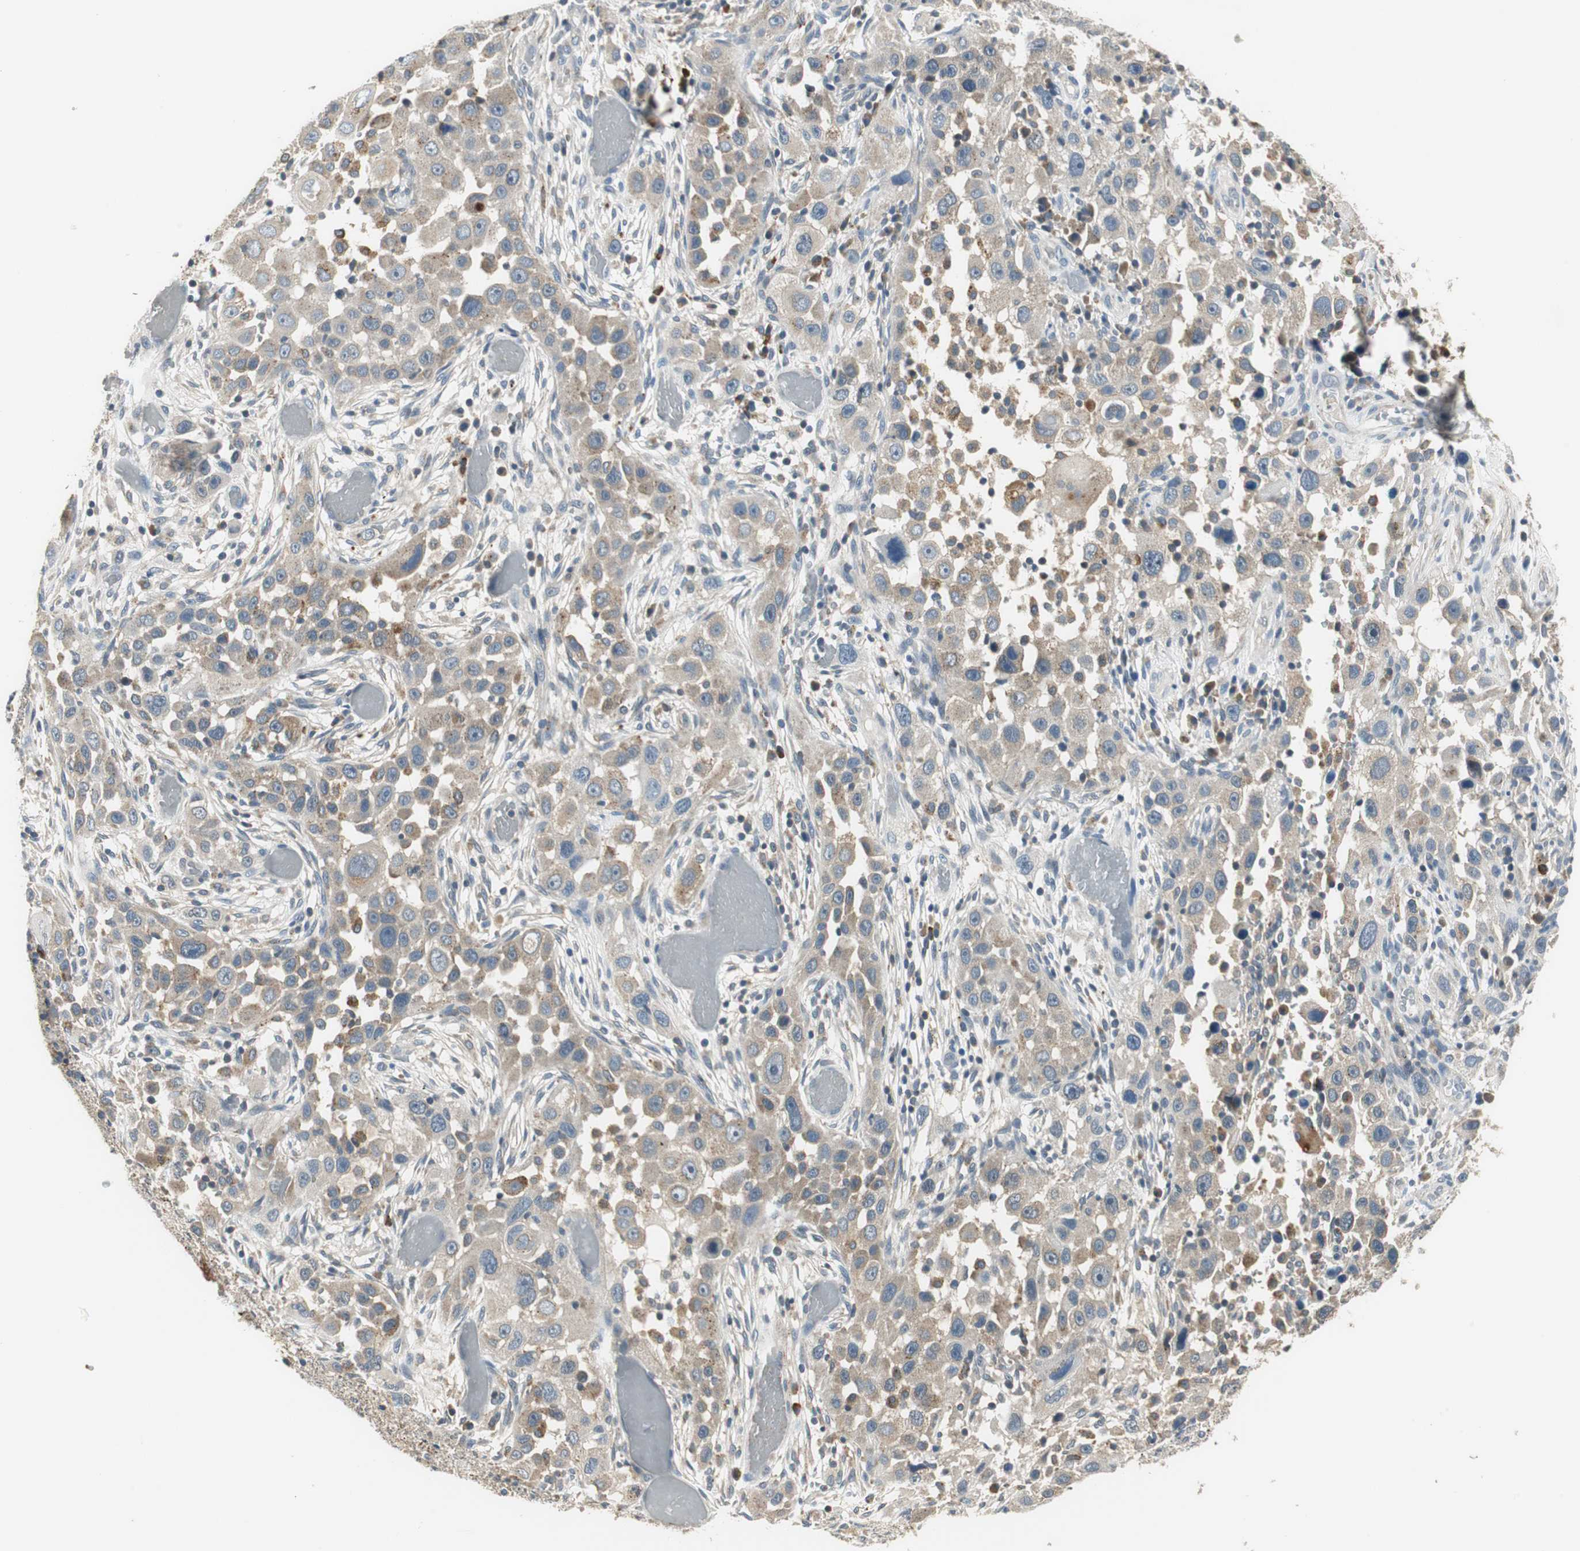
{"staining": {"intensity": "weak", "quantity": ">75%", "location": "cytoplasmic/membranous"}, "tissue": "head and neck cancer", "cell_type": "Tumor cells", "image_type": "cancer", "snomed": [{"axis": "morphology", "description": "Carcinoma, NOS"}, {"axis": "topography", "description": "Head-Neck"}], "caption": "DAB immunohistochemical staining of human carcinoma (head and neck) reveals weak cytoplasmic/membranous protein staining in about >75% of tumor cells.", "gene": "NIT1", "patient": {"sex": "male", "age": 87}}